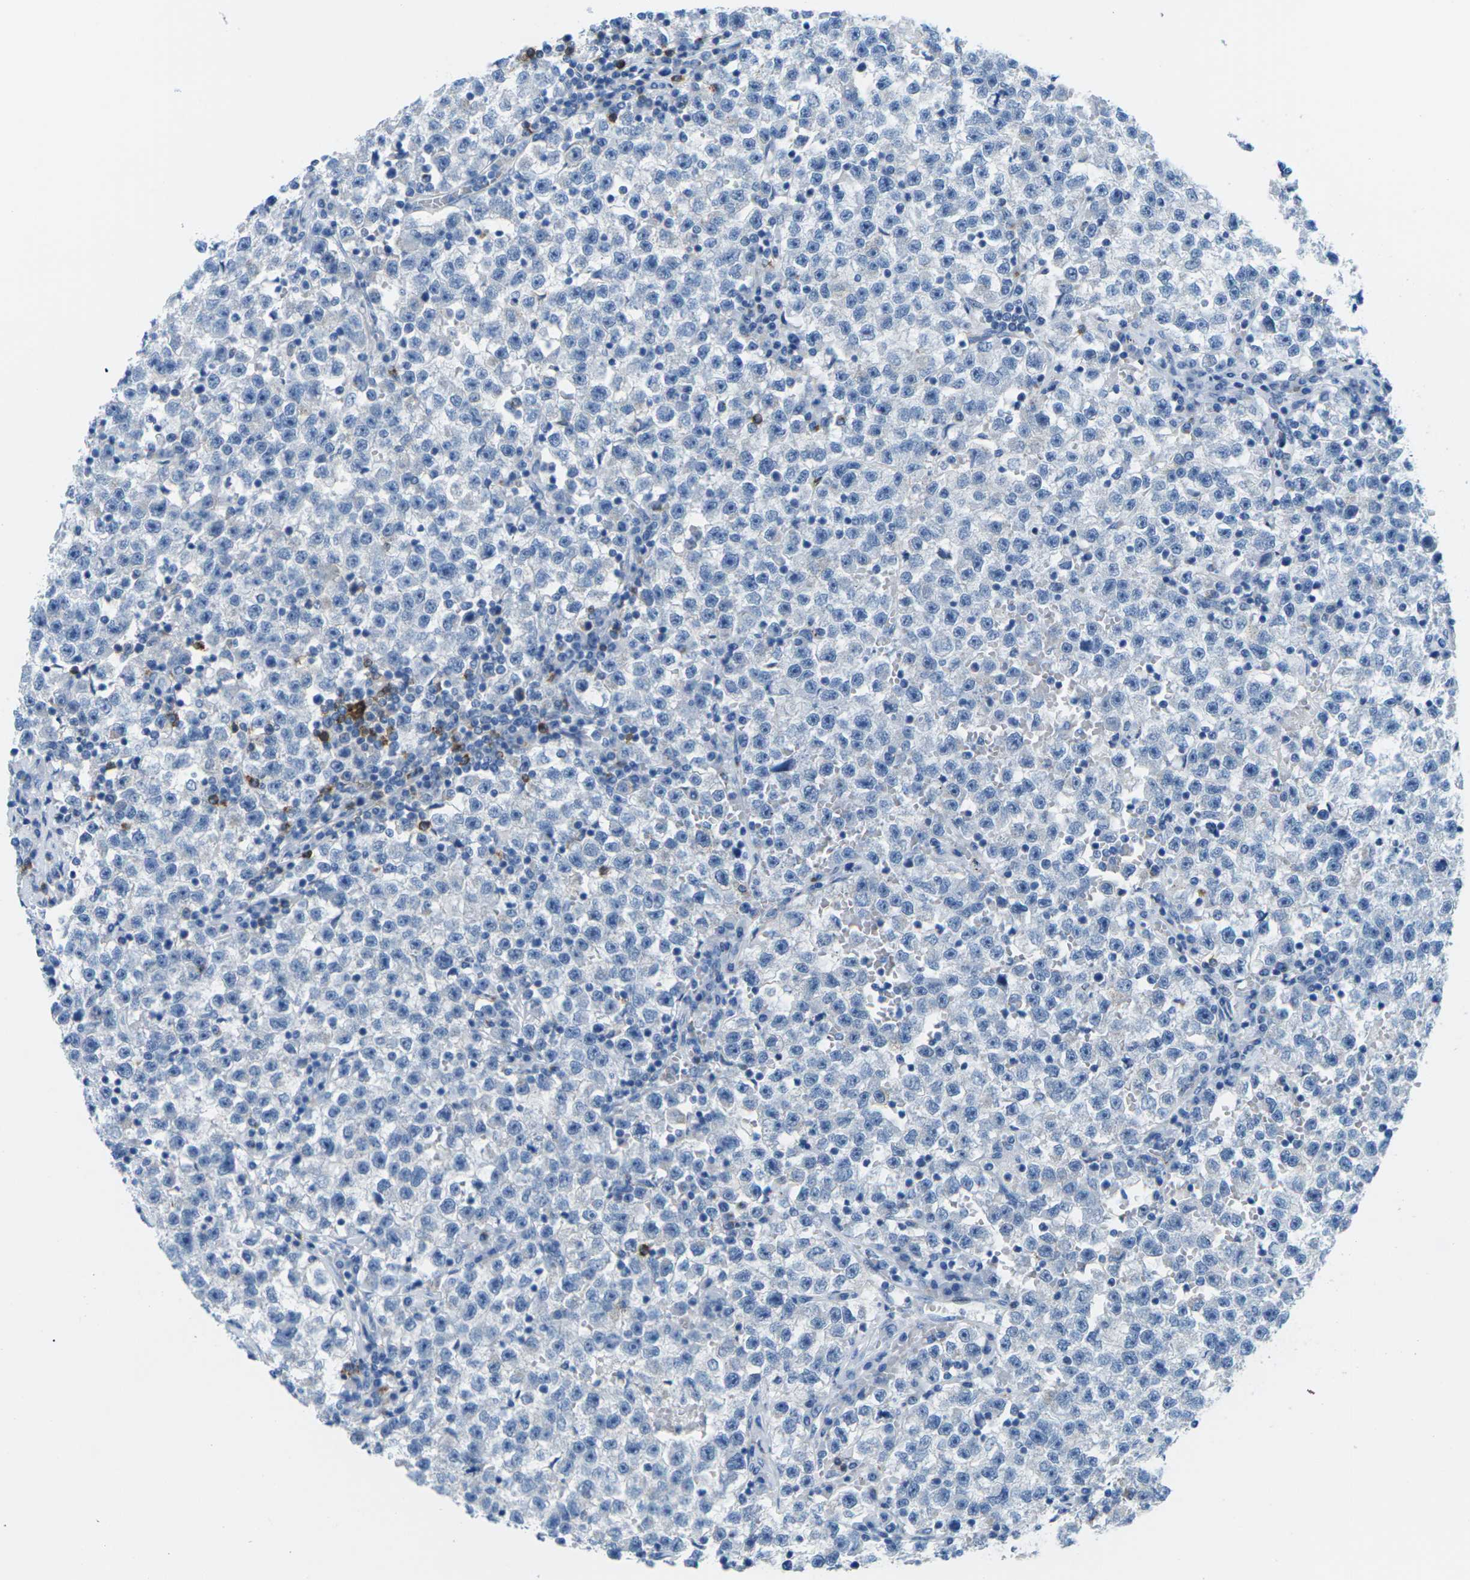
{"staining": {"intensity": "negative", "quantity": "none", "location": "none"}, "tissue": "testis cancer", "cell_type": "Tumor cells", "image_type": "cancer", "snomed": [{"axis": "morphology", "description": "Seminoma, NOS"}, {"axis": "topography", "description": "Testis"}], "caption": "Image shows no protein staining in tumor cells of testis cancer tissue.", "gene": "SYNGR2", "patient": {"sex": "male", "age": 22}}